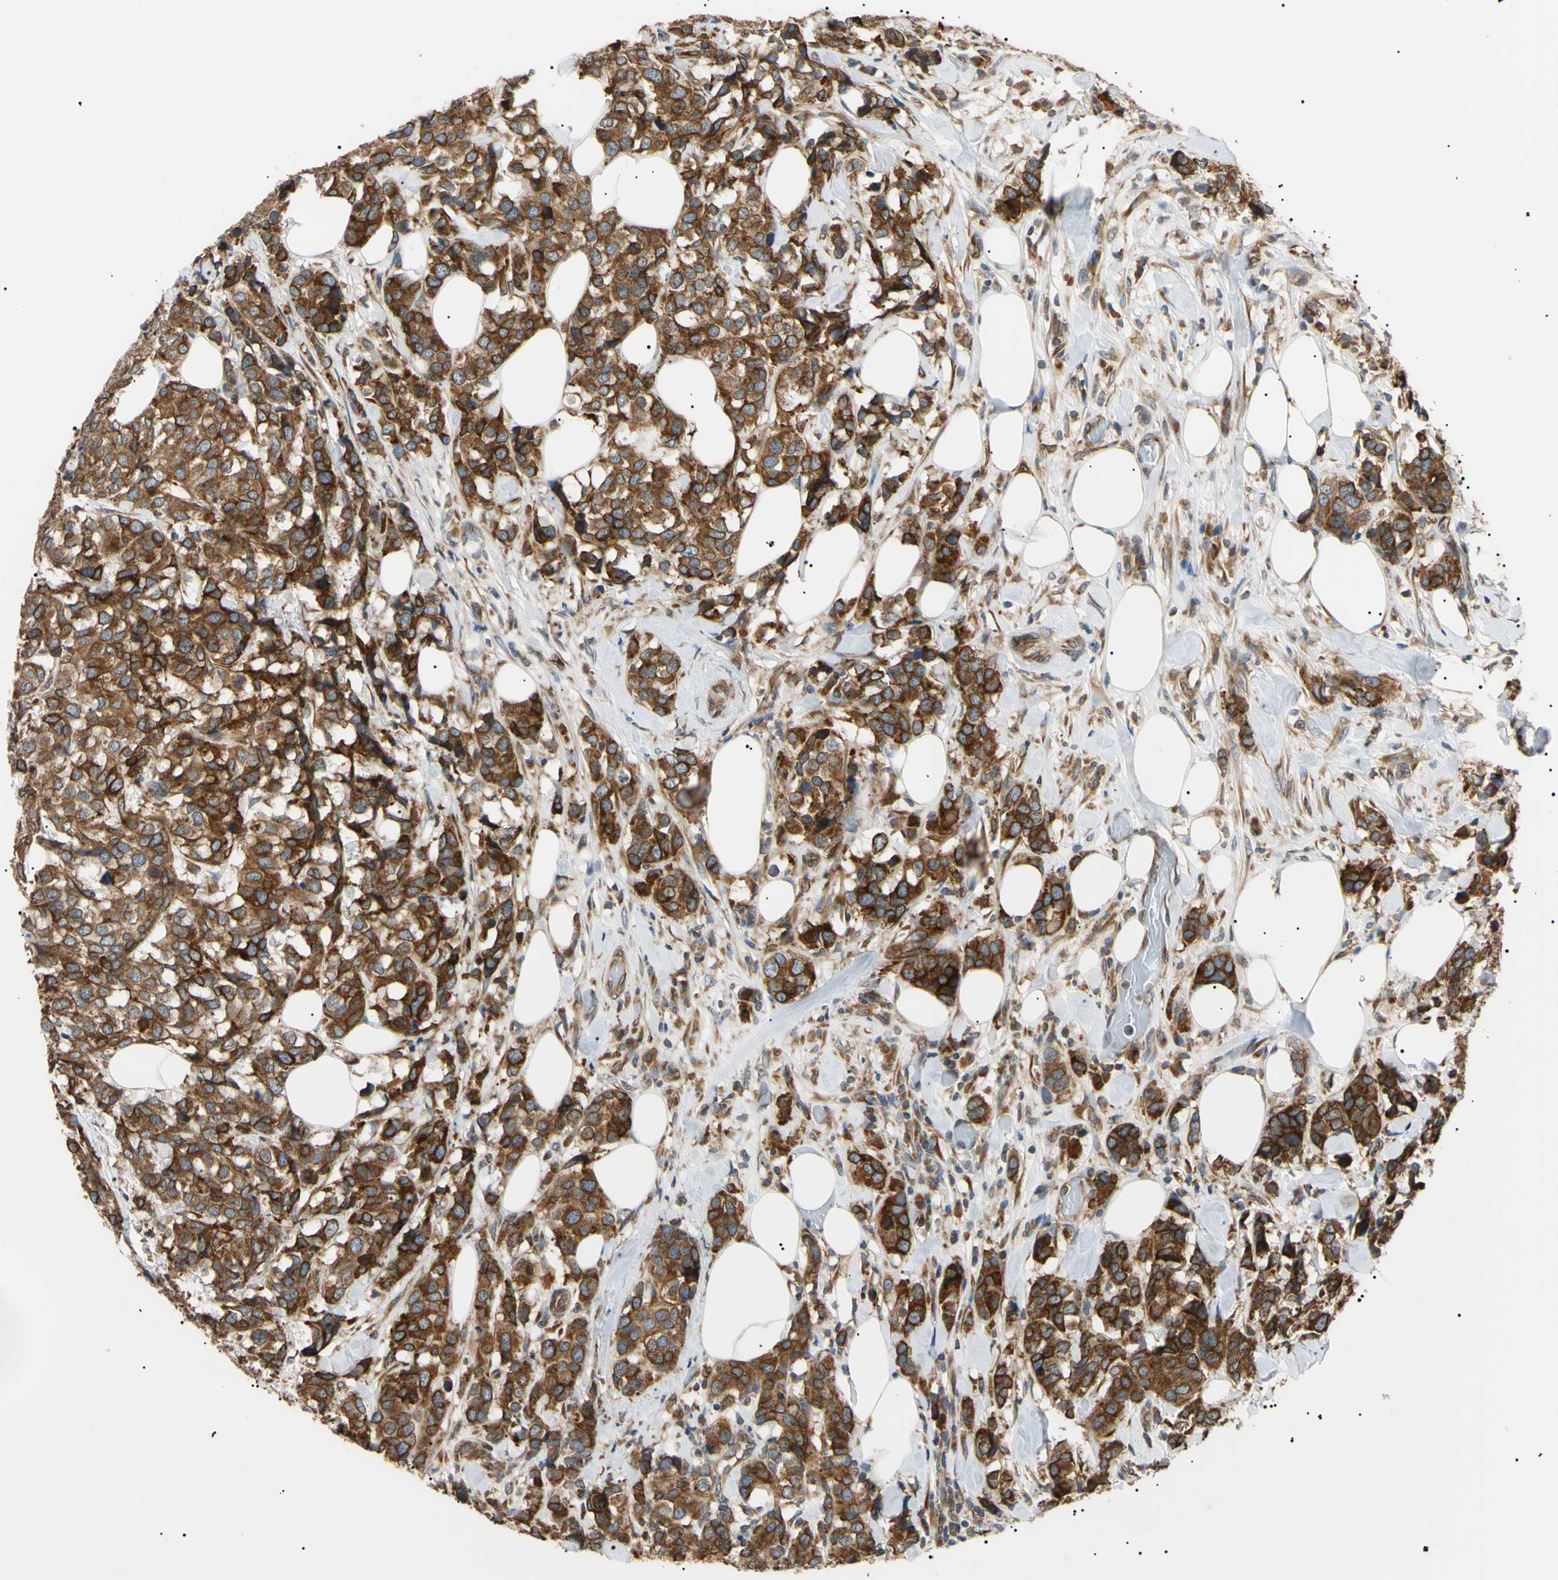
{"staining": {"intensity": "strong", "quantity": ">75%", "location": "cytoplasmic/membranous"}, "tissue": "breast cancer", "cell_type": "Tumor cells", "image_type": "cancer", "snomed": [{"axis": "morphology", "description": "Lobular carcinoma"}, {"axis": "topography", "description": "Breast"}], "caption": "An immunohistochemistry photomicrograph of tumor tissue is shown. Protein staining in brown labels strong cytoplasmic/membranous positivity in breast cancer (lobular carcinoma) within tumor cells. (DAB IHC with brightfield microscopy, high magnification).", "gene": "VAPA", "patient": {"sex": "female", "age": 59}}